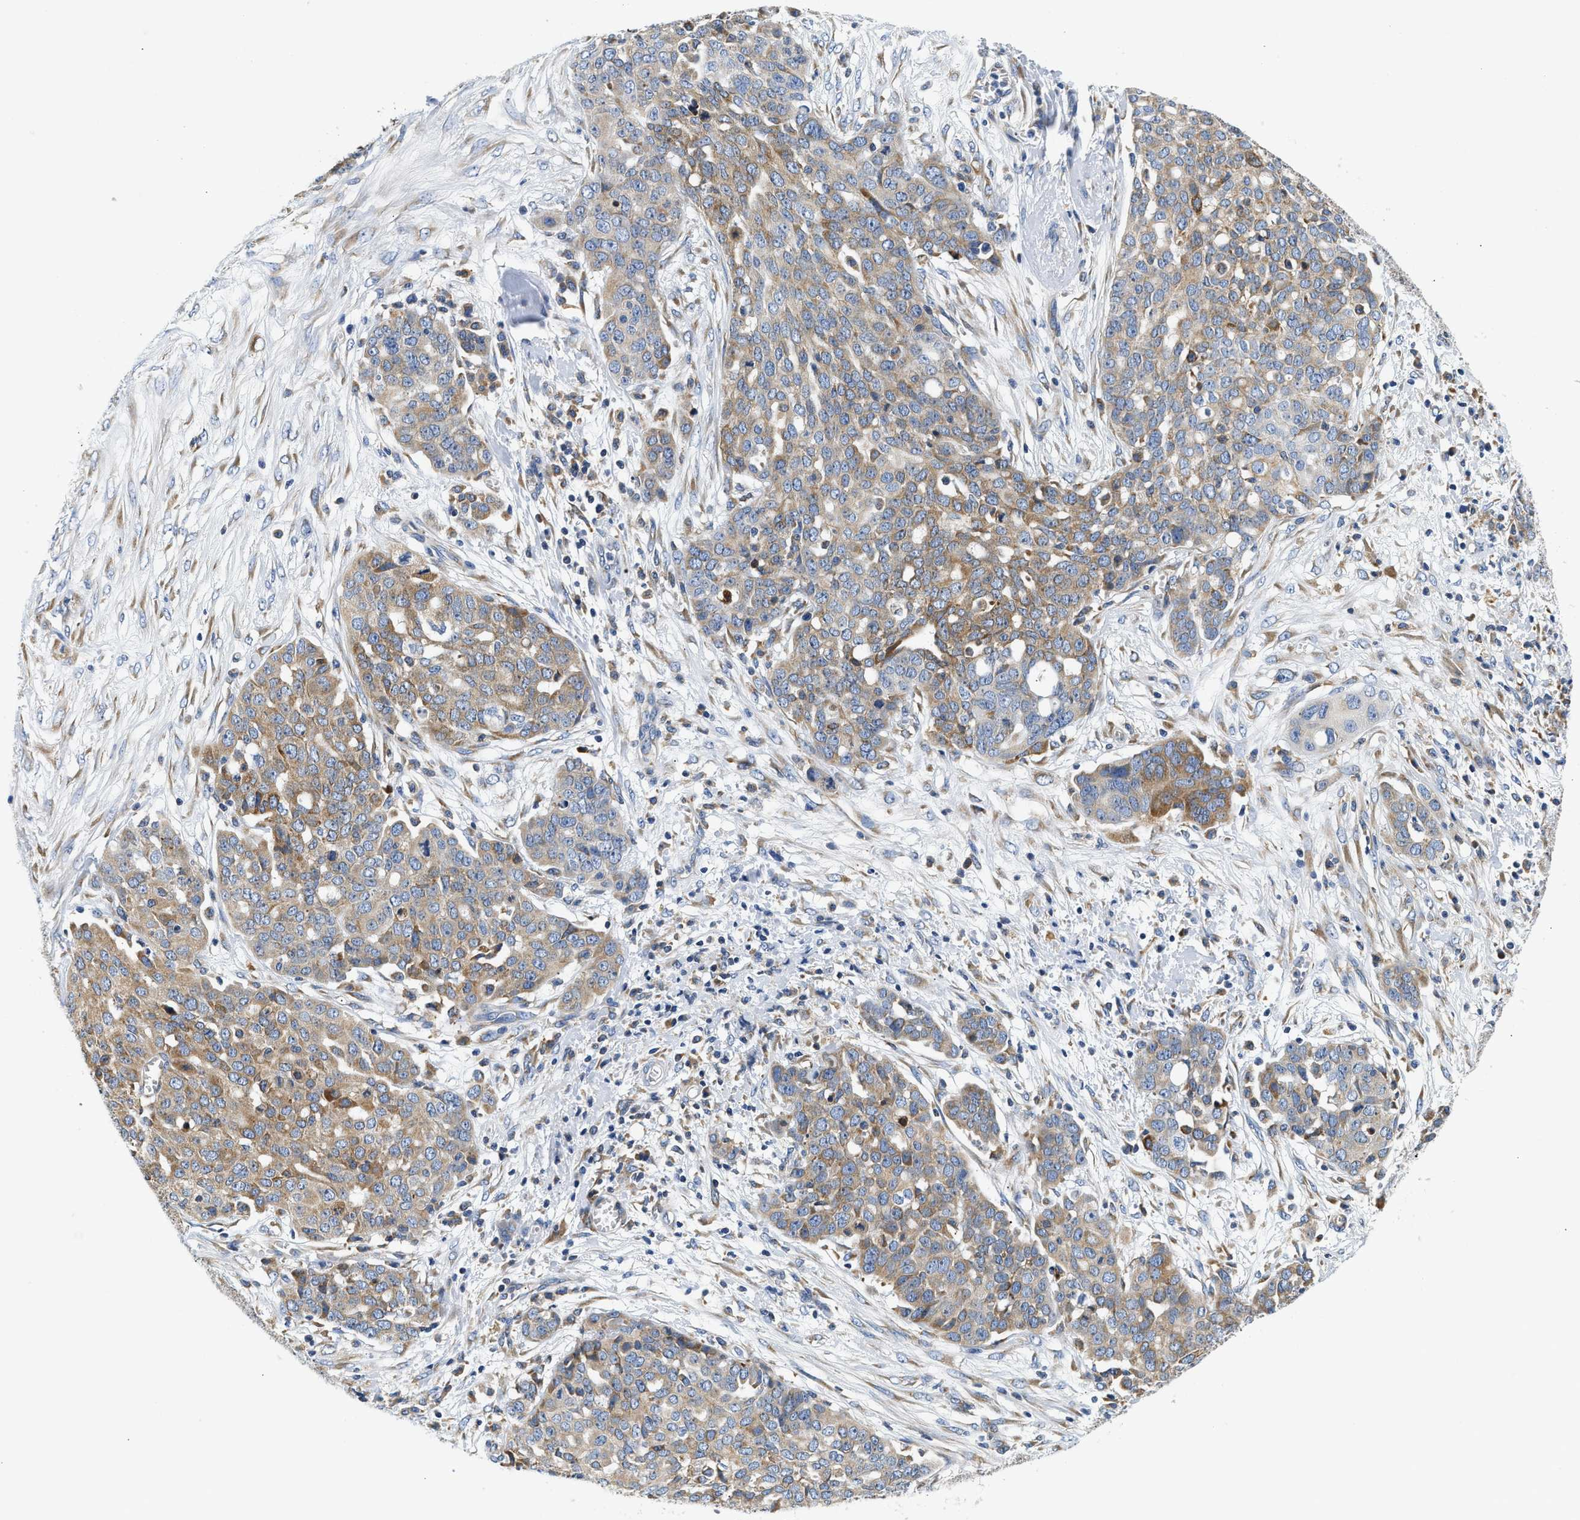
{"staining": {"intensity": "moderate", "quantity": "25%-75%", "location": "cytoplasmic/membranous"}, "tissue": "ovarian cancer", "cell_type": "Tumor cells", "image_type": "cancer", "snomed": [{"axis": "morphology", "description": "Cystadenocarcinoma, serous, NOS"}, {"axis": "topography", "description": "Soft tissue"}, {"axis": "topography", "description": "Ovary"}], "caption": "Immunohistochemical staining of human ovarian serous cystadenocarcinoma demonstrates moderate cytoplasmic/membranous protein positivity in approximately 25%-75% of tumor cells.", "gene": "HDHD3", "patient": {"sex": "female", "age": 57}}